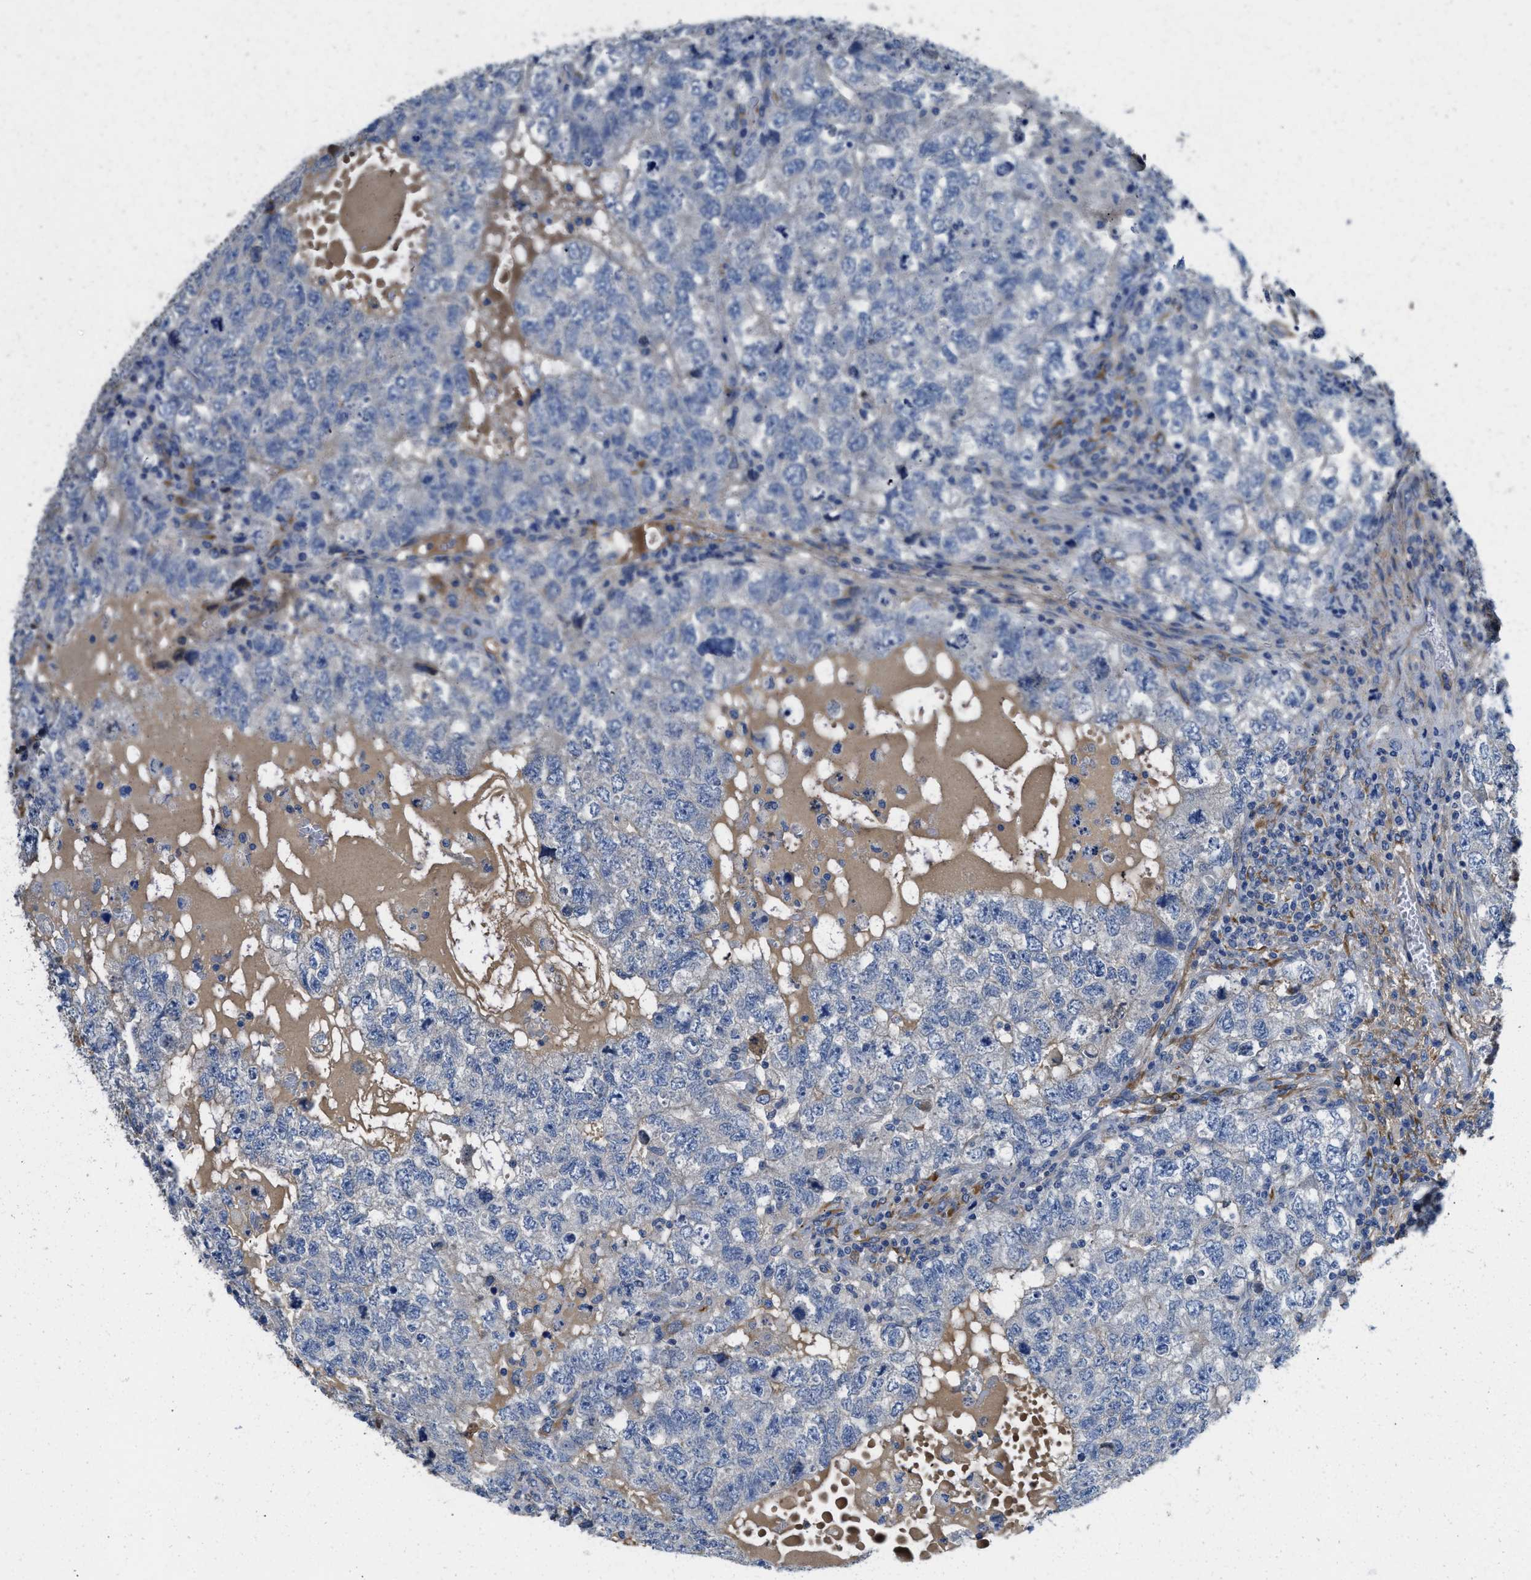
{"staining": {"intensity": "negative", "quantity": "none", "location": "none"}, "tissue": "testis cancer", "cell_type": "Tumor cells", "image_type": "cancer", "snomed": [{"axis": "morphology", "description": "Carcinoma, Embryonal, NOS"}, {"axis": "topography", "description": "Testis"}], "caption": "Embryonal carcinoma (testis) stained for a protein using IHC displays no expression tumor cells.", "gene": "C1S", "patient": {"sex": "male", "age": 36}}